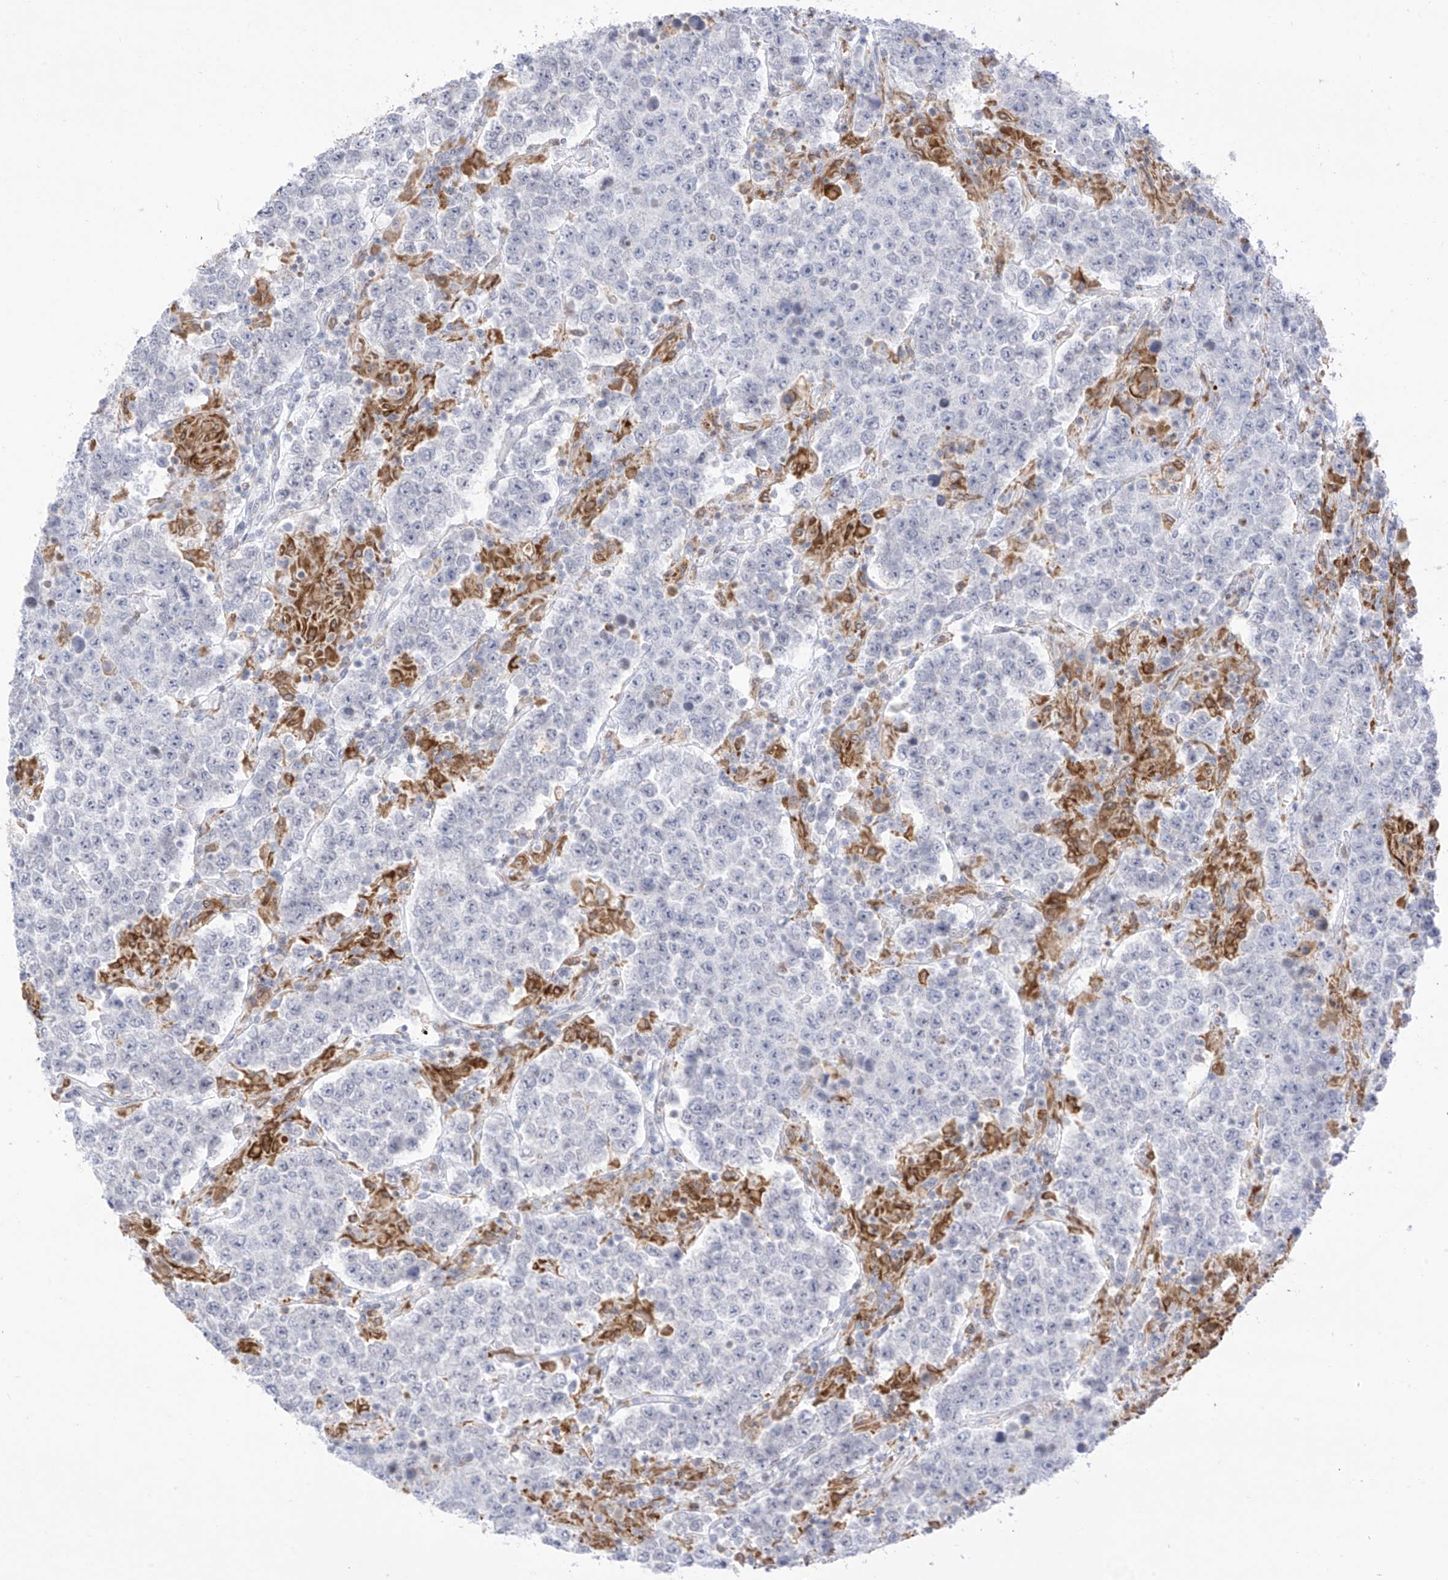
{"staining": {"intensity": "negative", "quantity": "none", "location": "none"}, "tissue": "testis cancer", "cell_type": "Tumor cells", "image_type": "cancer", "snomed": [{"axis": "morphology", "description": "Normal tissue, NOS"}, {"axis": "morphology", "description": "Urothelial carcinoma, High grade"}, {"axis": "morphology", "description": "Seminoma, NOS"}, {"axis": "morphology", "description": "Carcinoma, Embryonal, NOS"}, {"axis": "topography", "description": "Urinary bladder"}, {"axis": "topography", "description": "Testis"}], "caption": "This is an immunohistochemistry (IHC) micrograph of testis embryonal carcinoma. There is no positivity in tumor cells.", "gene": "TBXAS1", "patient": {"sex": "male", "age": 41}}